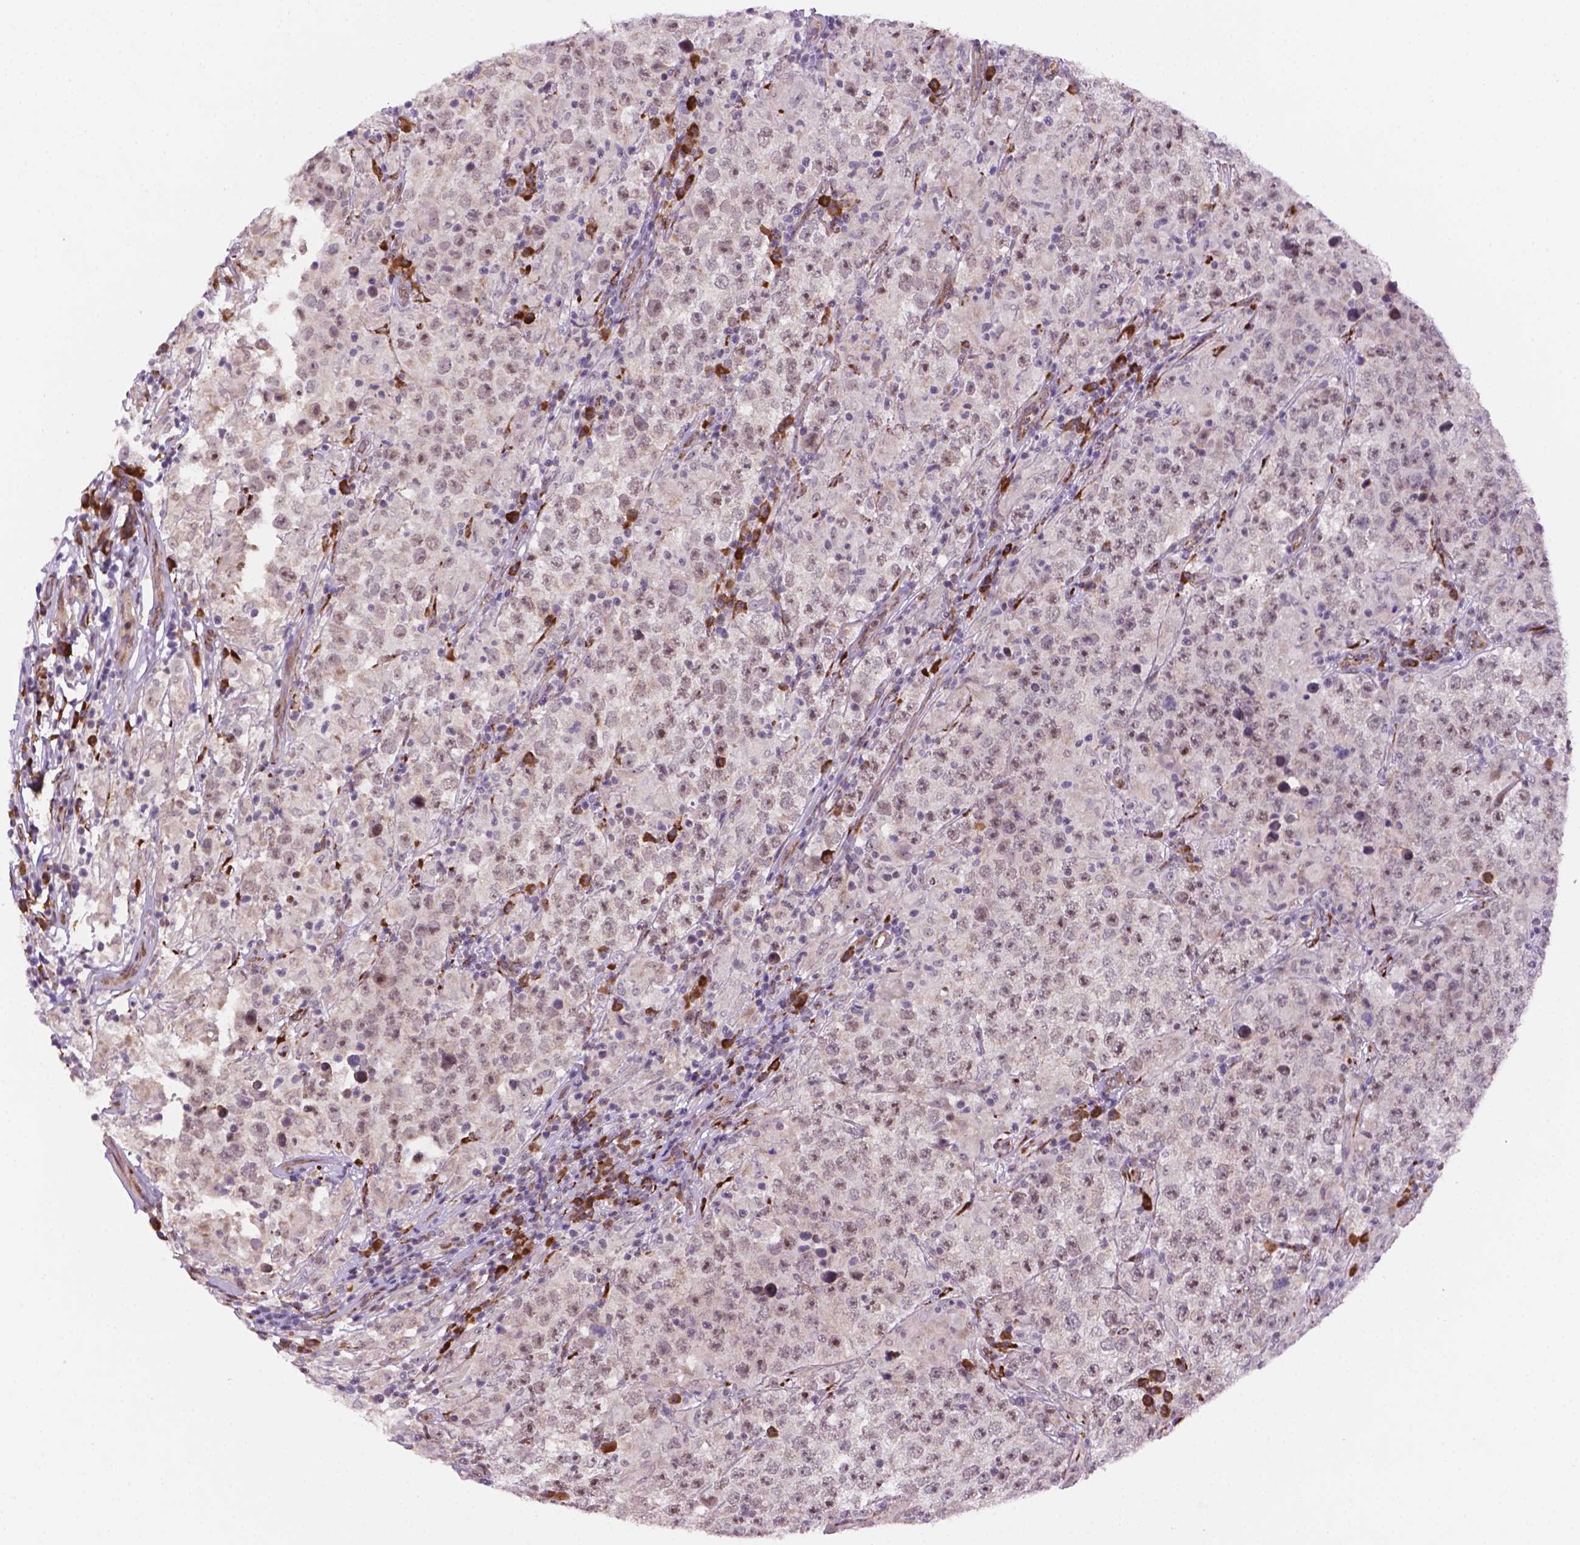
{"staining": {"intensity": "negative", "quantity": "none", "location": "none"}, "tissue": "testis cancer", "cell_type": "Tumor cells", "image_type": "cancer", "snomed": [{"axis": "morphology", "description": "Seminoma, NOS"}, {"axis": "morphology", "description": "Carcinoma, Embryonal, NOS"}, {"axis": "topography", "description": "Testis"}], "caption": "Tumor cells show no significant positivity in testis cancer.", "gene": "FNIP1", "patient": {"sex": "male", "age": 41}}